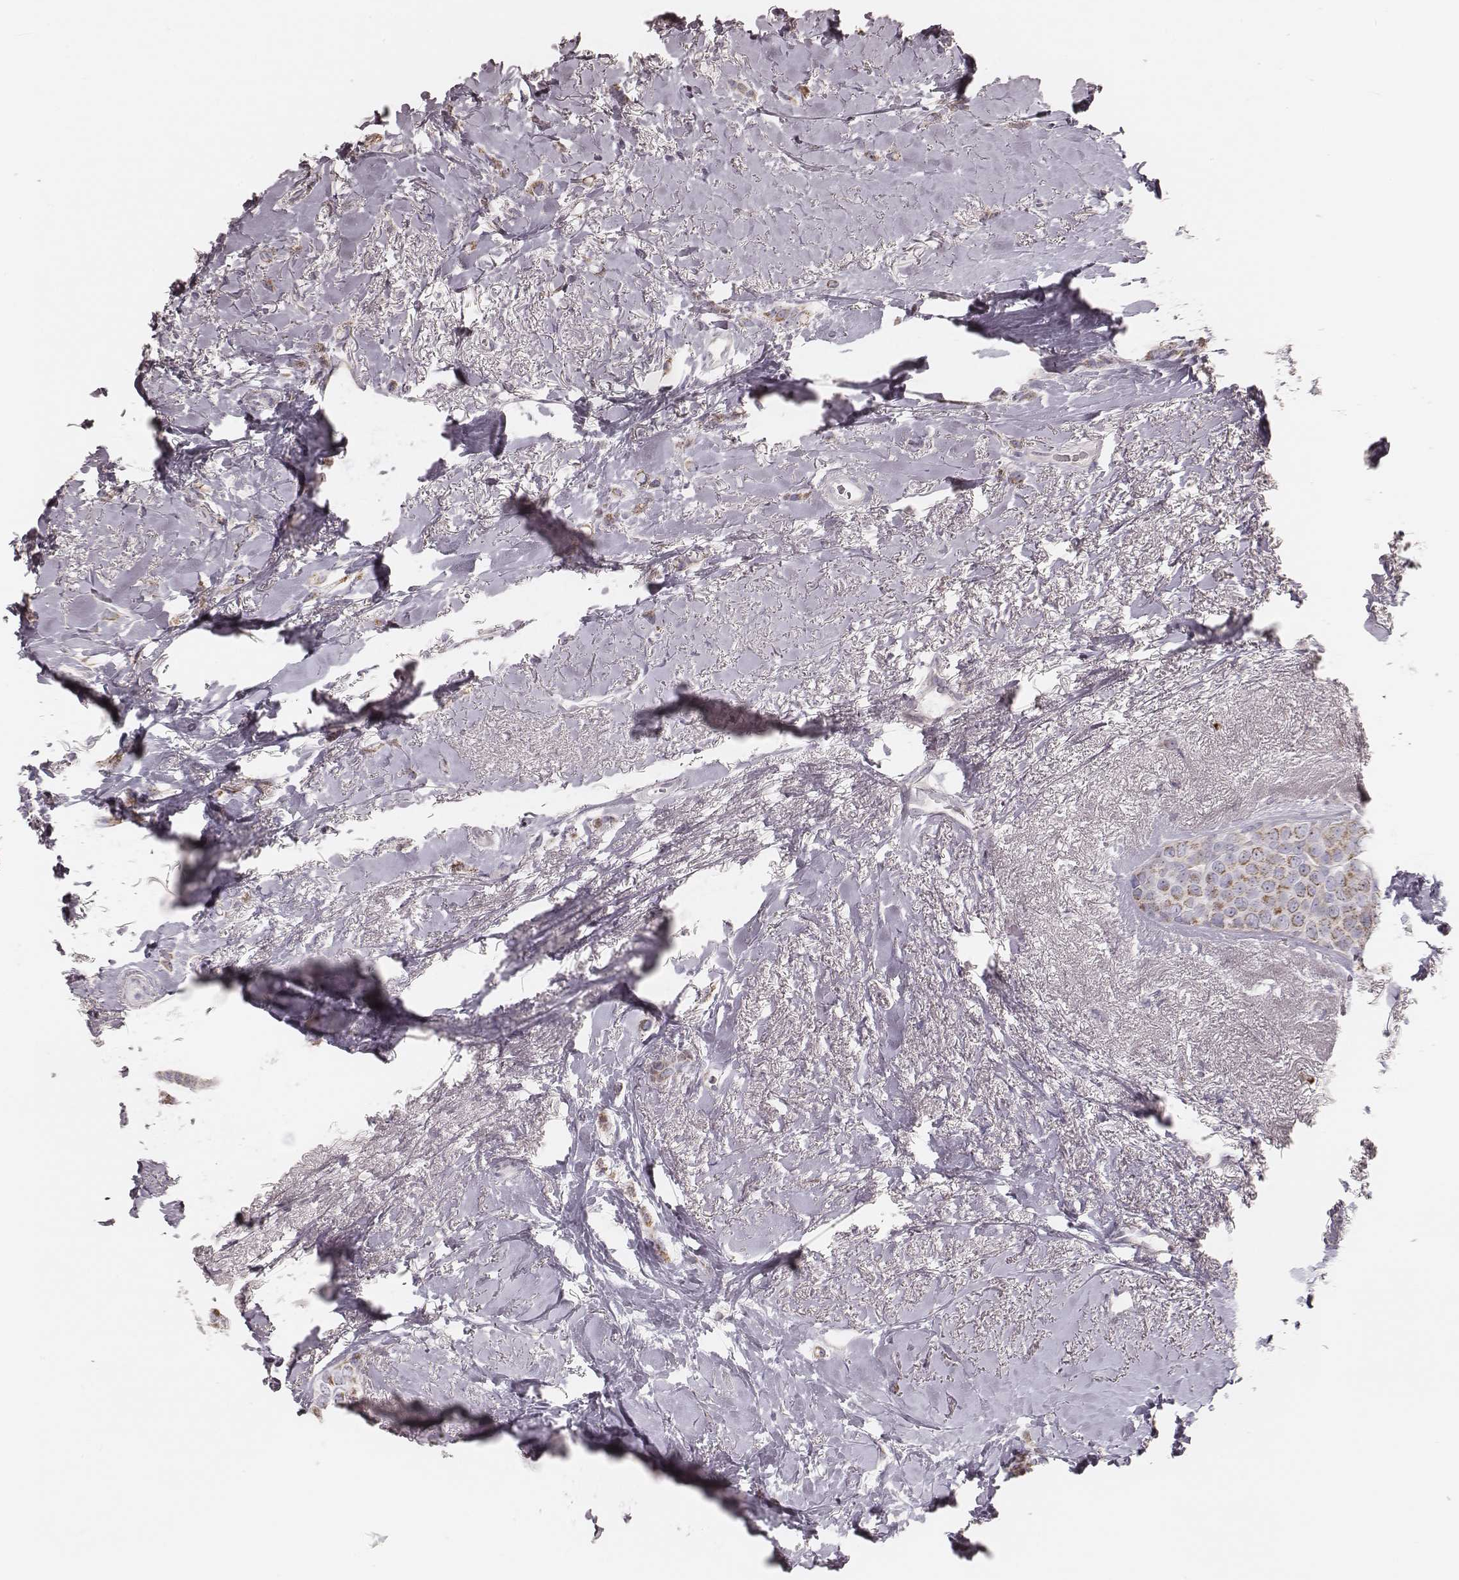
{"staining": {"intensity": "moderate", "quantity": ">75%", "location": "cytoplasmic/membranous"}, "tissue": "breast cancer", "cell_type": "Tumor cells", "image_type": "cancer", "snomed": [{"axis": "morphology", "description": "Lobular carcinoma"}, {"axis": "topography", "description": "Breast"}], "caption": "Breast lobular carcinoma was stained to show a protein in brown. There is medium levels of moderate cytoplasmic/membranous positivity in about >75% of tumor cells. (Stains: DAB in brown, nuclei in blue, Microscopy: brightfield microscopy at high magnification).", "gene": "KIF5C", "patient": {"sex": "female", "age": 66}}